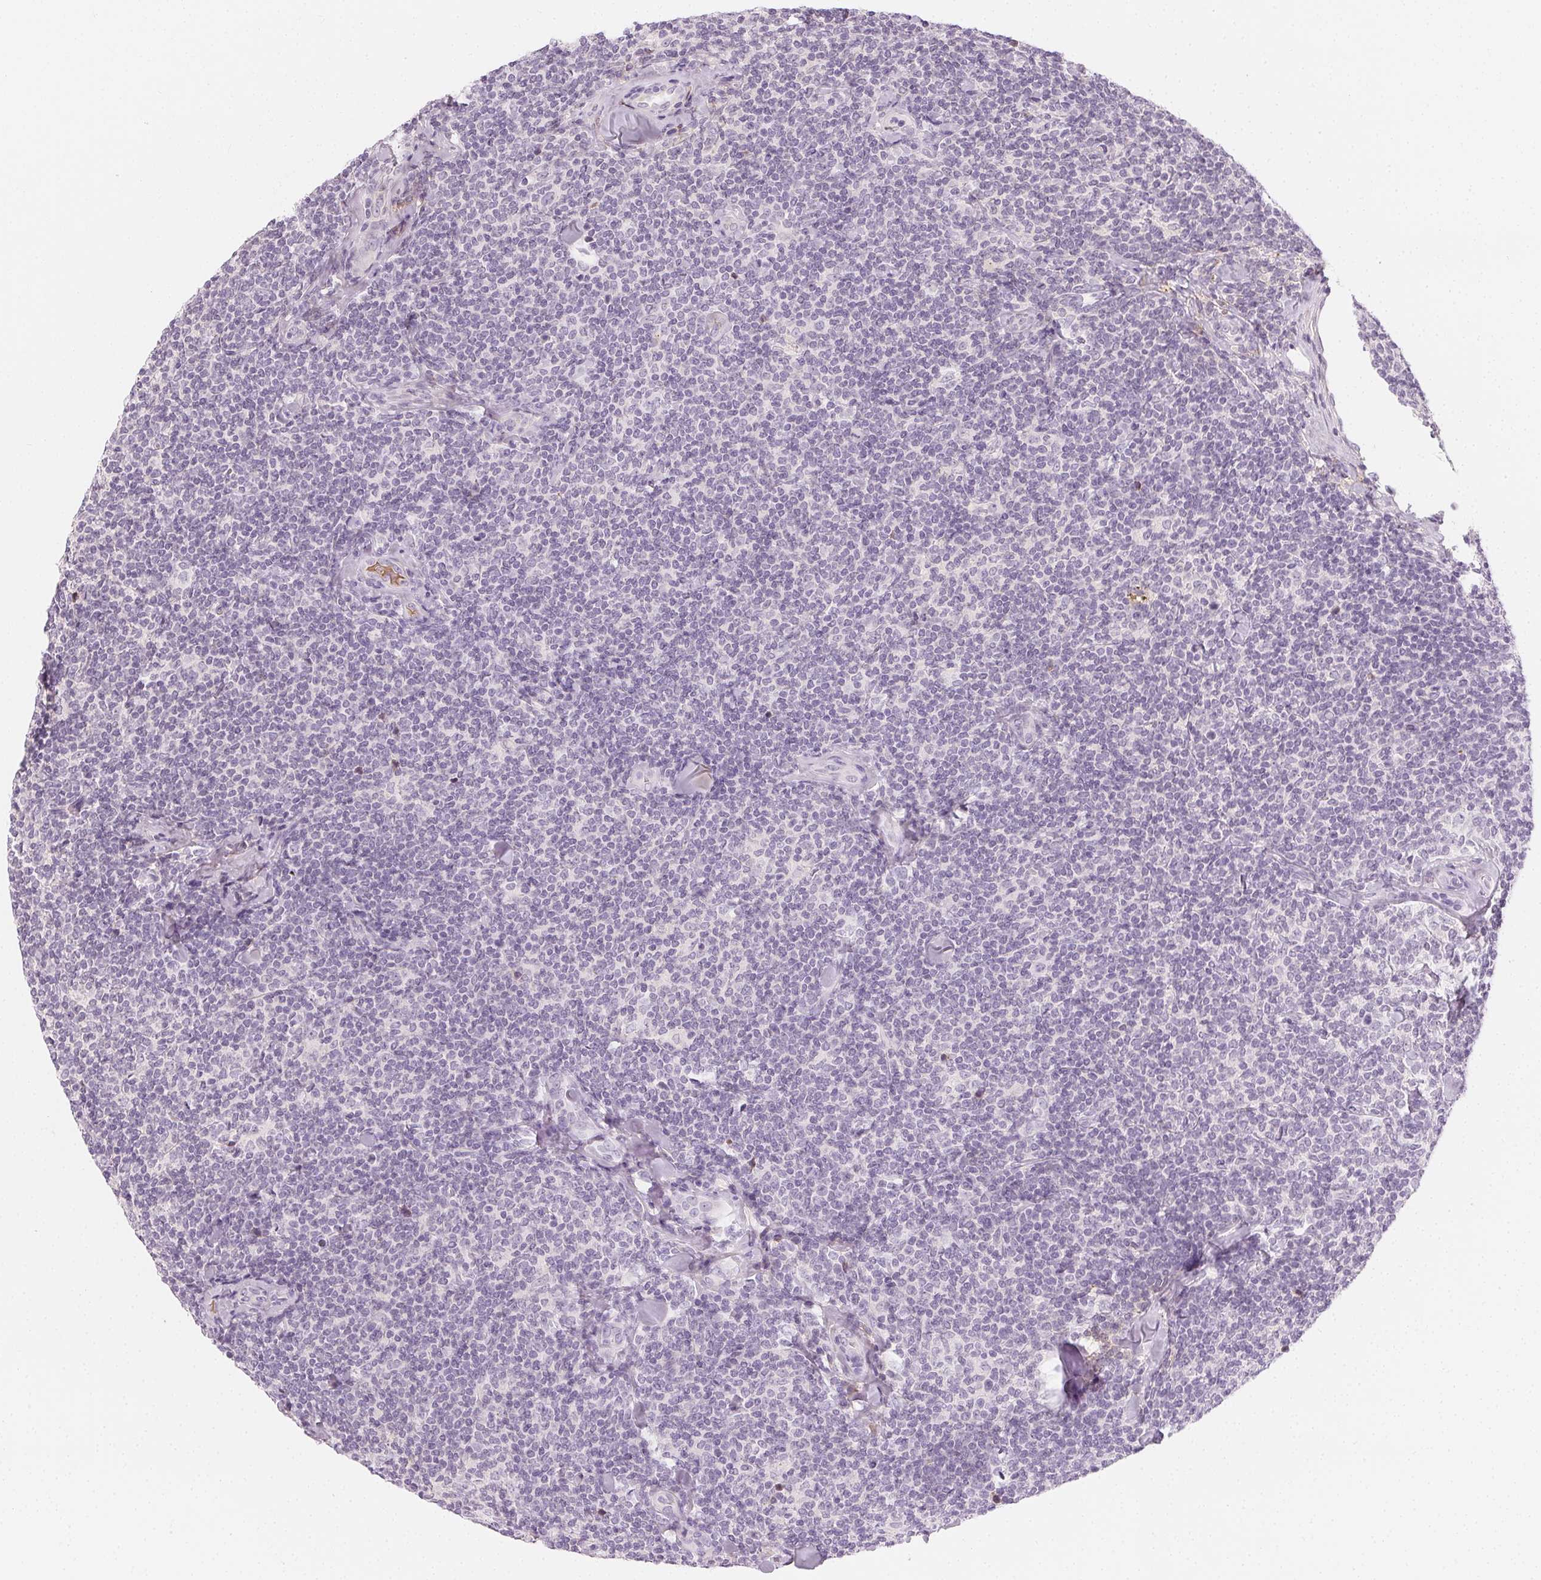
{"staining": {"intensity": "negative", "quantity": "none", "location": "none"}, "tissue": "lymphoma", "cell_type": "Tumor cells", "image_type": "cancer", "snomed": [{"axis": "morphology", "description": "Malignant lymphoma, non-Hodgkin's type, Low grade"}, {"axis": "topography", "description": "Lymph node"}], "caption": "This is an immunohistochemistry photomicrograph of human lymphoma. There is no expression in tumor cells.", "gene": "AFM", "patient": {"sex": "female", "age": 56}}